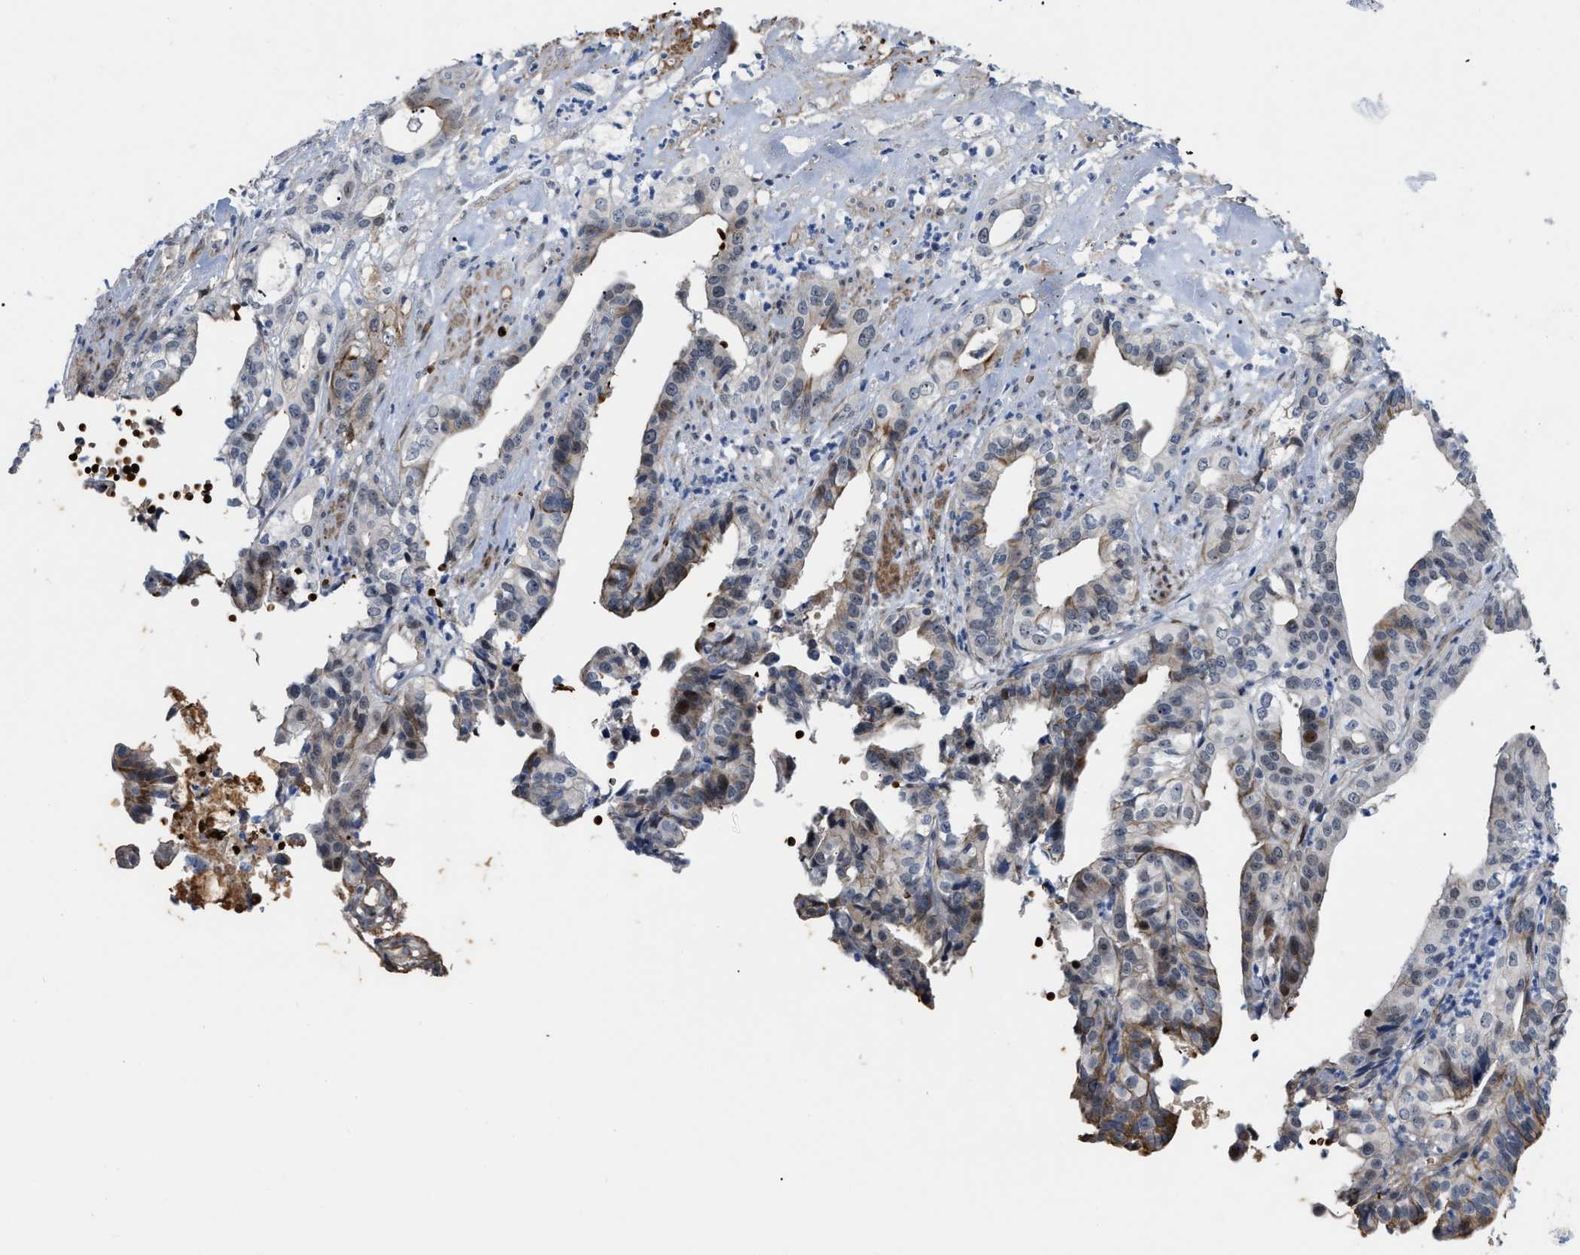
{"staining": {"intensity": "weak", "quantity": "<25%", "location": "cytoplasmic/membranous,nuclear"}, "tissue": "liver cancer", "cell_type": "Tumor cells", "image_type": "cancer", "snomed": [{"axis": "morphology", "description": "Cholangiocarcinoma"}, {"axis": "topography", "description": "Liver"}], "caption": "The histopathology image demonstrates no significant staining in tumor cells of liver cancer (cholangiocarcinoma).", "gene": "POLR1F", "patient": {"sex": "female", "age": 61}}